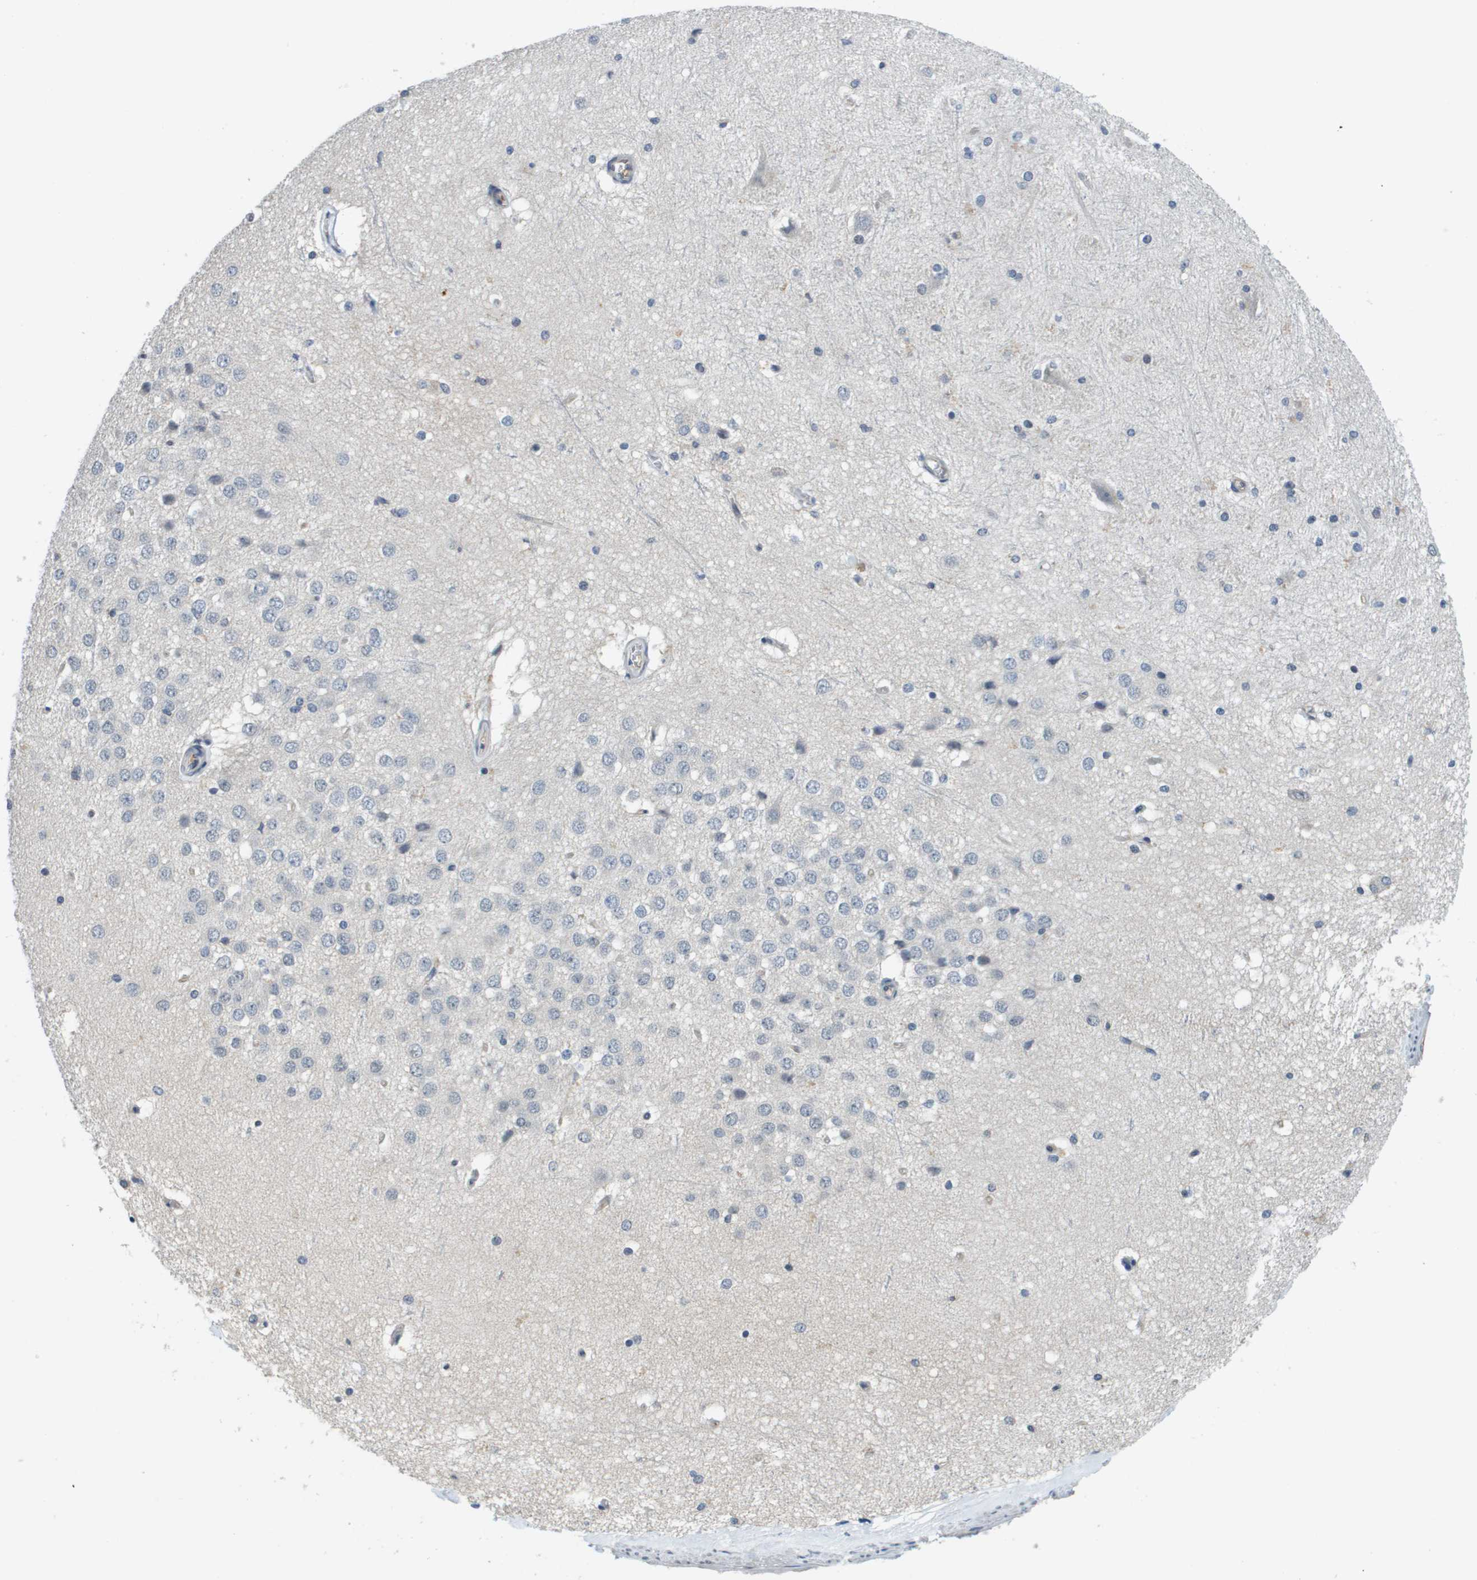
{"staining": {"intensity": "negative", "quantity": "none", "location": "none"}, "tissue": "hippocampus", "cell_type": "Glial cells", "image_type": "normal", "snomed": [{"axis": "morphology", "description": "Normal tissue, NOS"}, {"axis": "topography", "description": "Hippocampus"}], "caption": "Immunohistochemistry (IHC) photomicrograph of normal hippocampus: human hippocampus stained with DAB (3,3'-diaminobenzidine) shows no significant protein staining in glial cells.", "gene": "SLC16A3", "patient": {"sex": "female", "age": 19}}